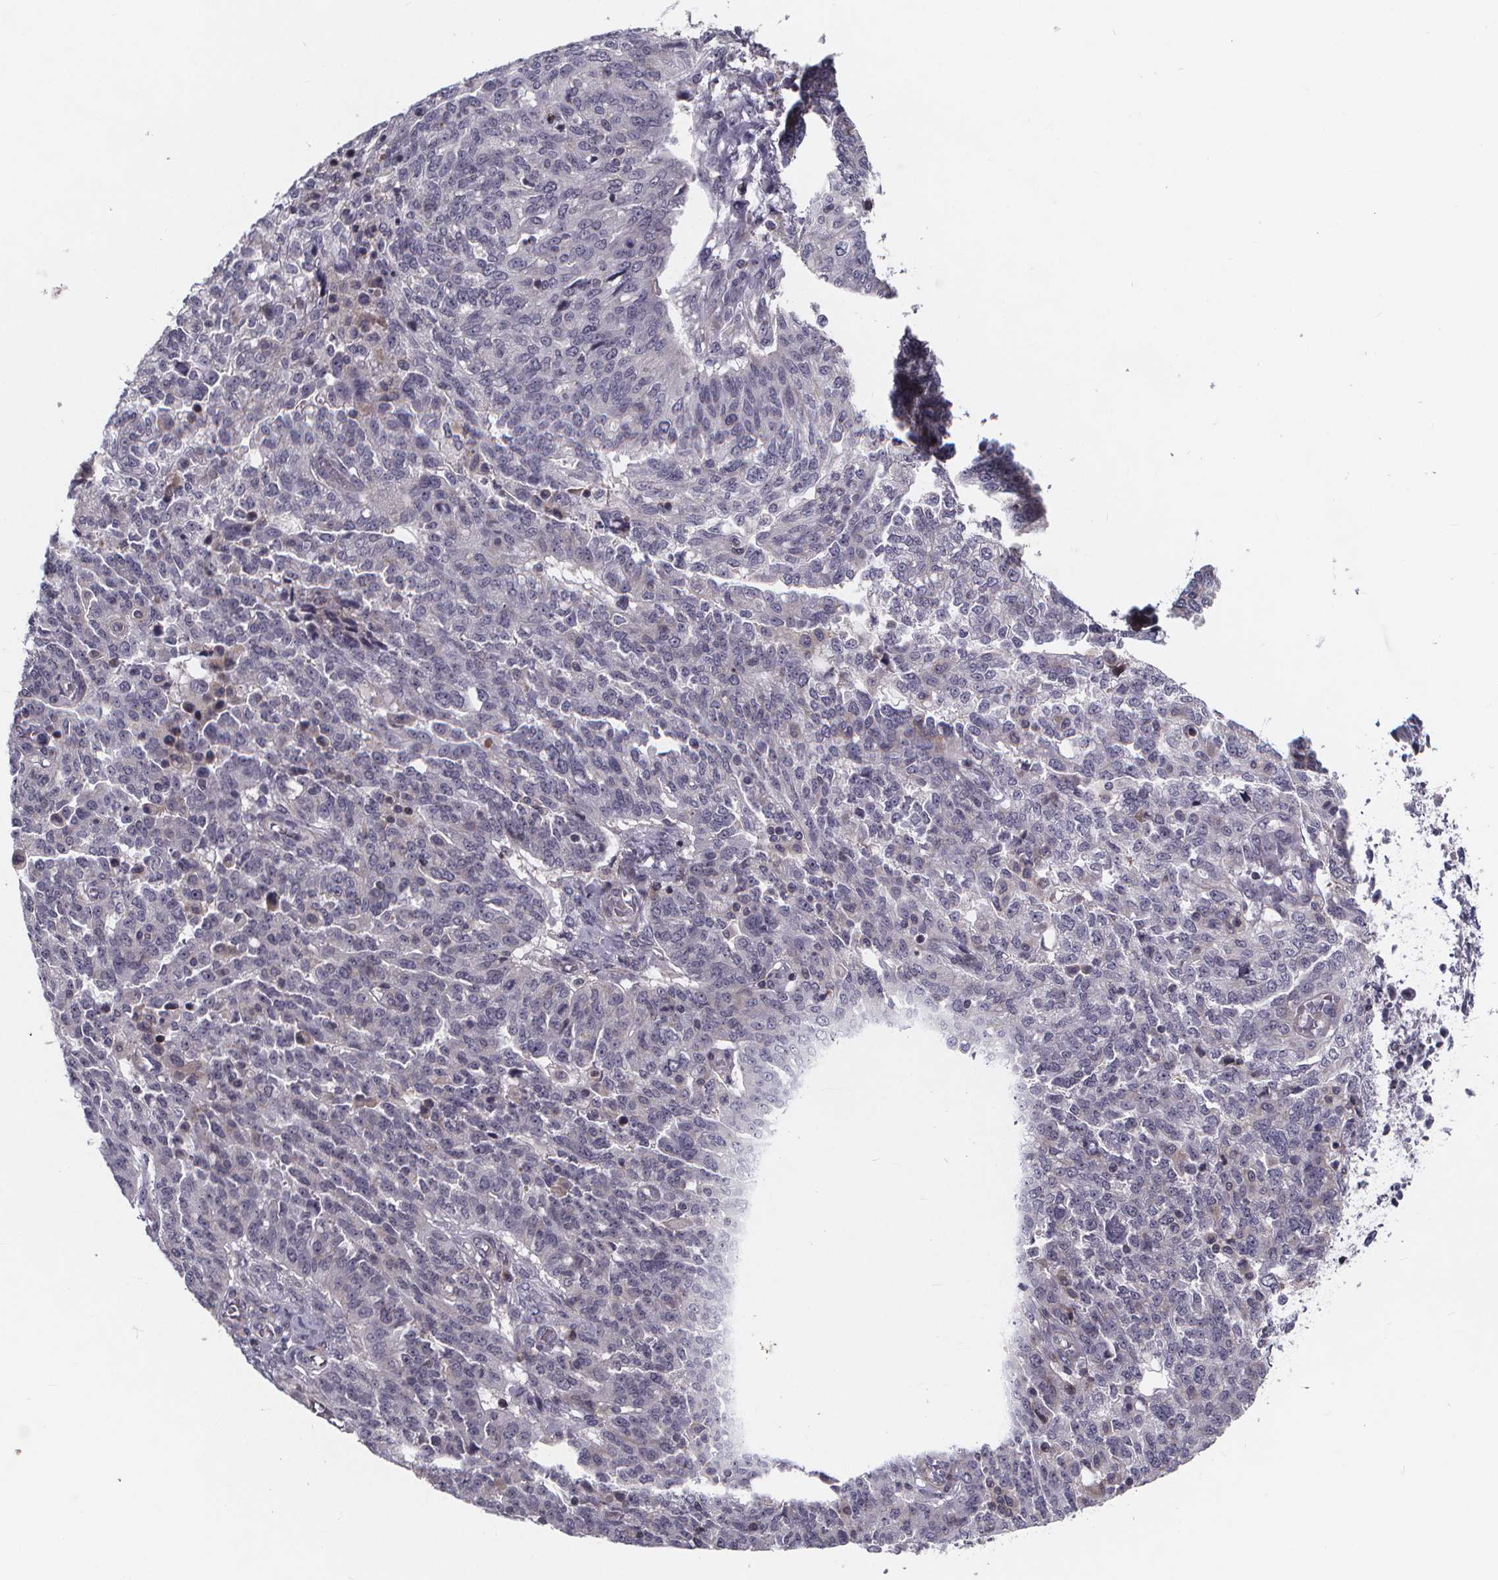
{"staining": {"intensity": "negative", "quantity": "none", "location": "none"}, "tissue": "ovarian cancer", "cell_type": "Tumor cells", "image_type": "cancer", "snomed": [{"axis": "morphology", "description": "Cystadenocarcinoma, serous, NOS"}, {"axis": "topography", "description": "Ovary"}], "caption": "A micrograph of ovarian cancer (serous cystadenocarcinoma) stained for a protein exhibits no brown staining in tumor cells.", "gene": "FBXW2", "patient": {"sex": "female", "age": 67}}